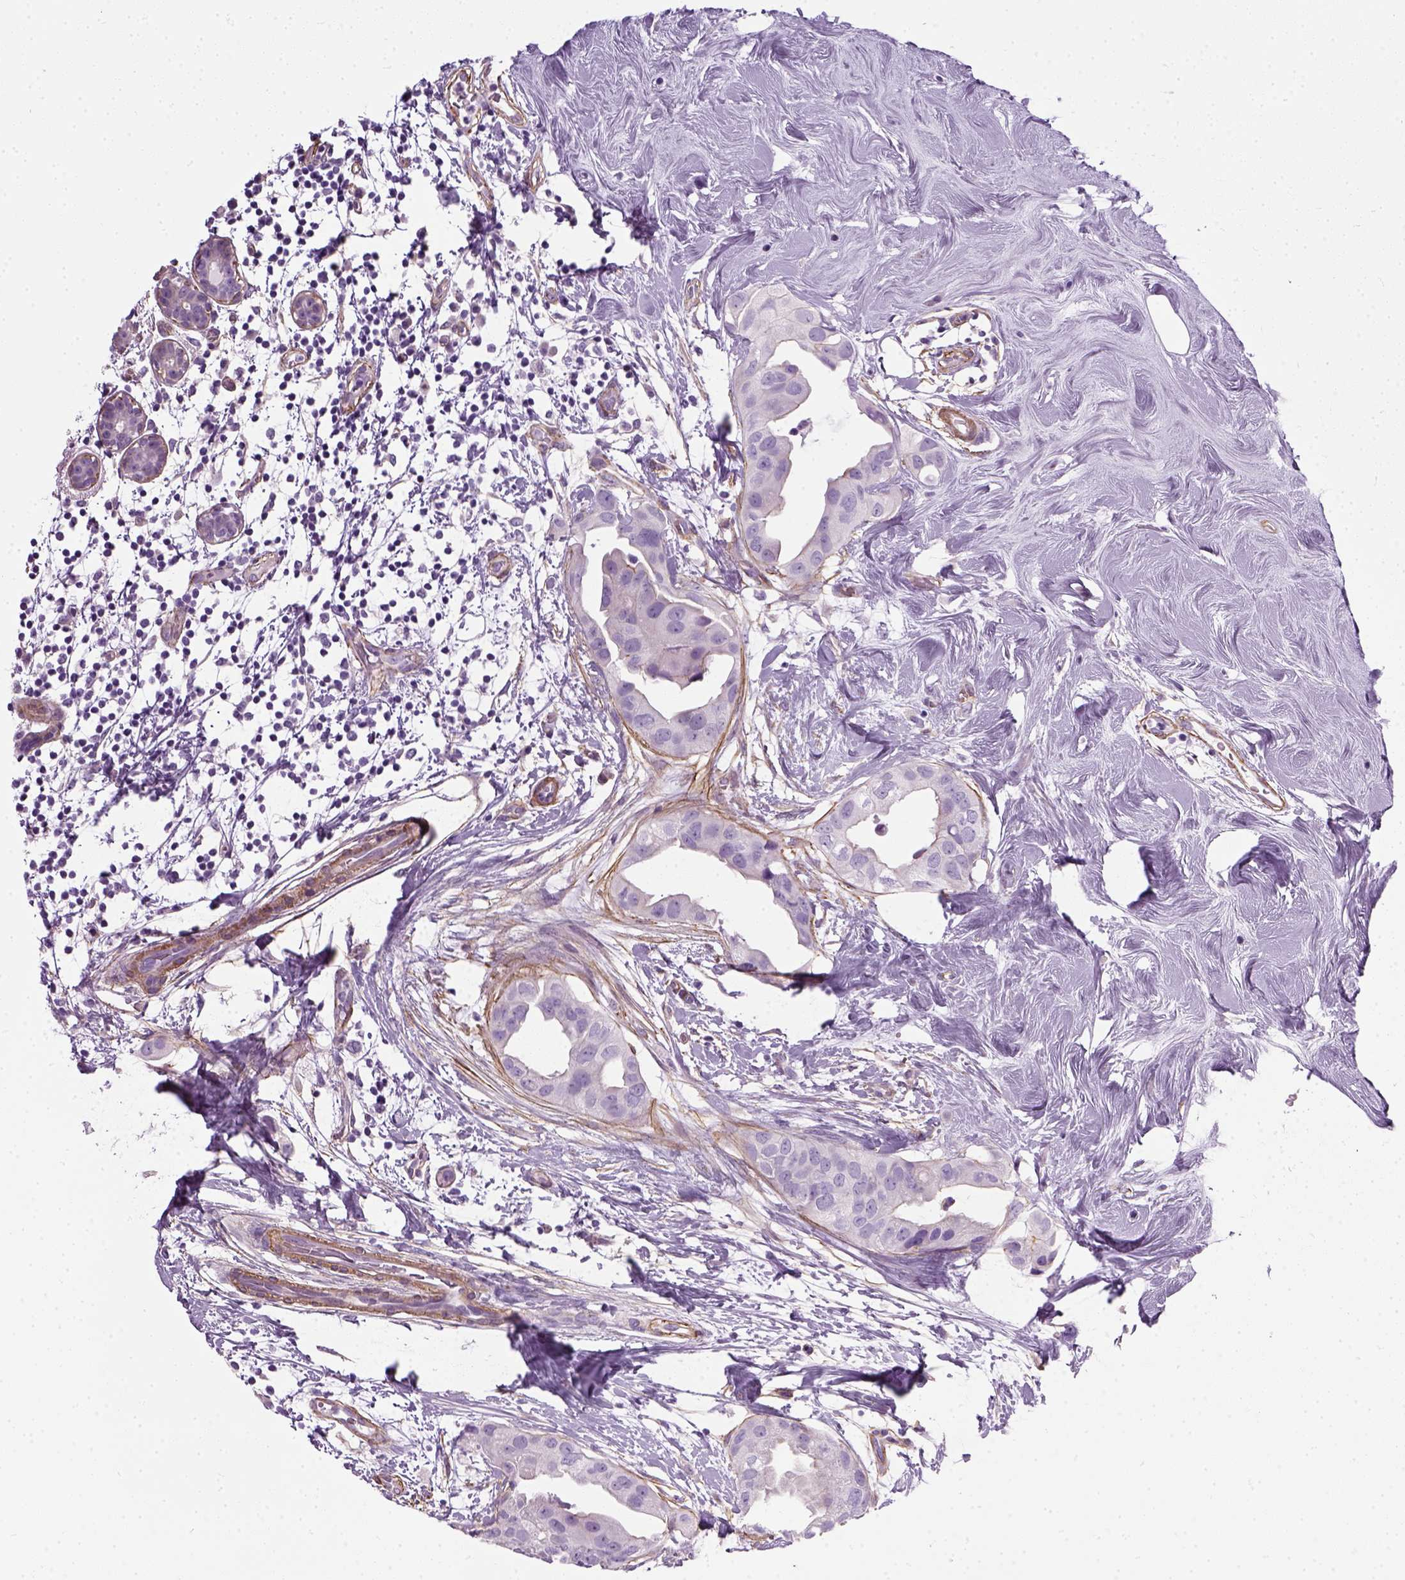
{"staining": {"intensity": "negative", "quantity": "none", "location": "none"}, "tissue": "breast cancer", "cell_type": "Tumor cells", "image_type": "cancer", "snomed": [{"axis": "morphology", "description": "Normal tissue, NOS"}, {"axis": "morphology", "description": "Duct carcinoma"}, {"axis": "topography", "description": "Breast"}], "caption": "Tumor cells show no significant expression in breast cancer (intraductal carcinoma).", "gene": "FAM161A", "patient": {"sex": "female", "age": 40}}